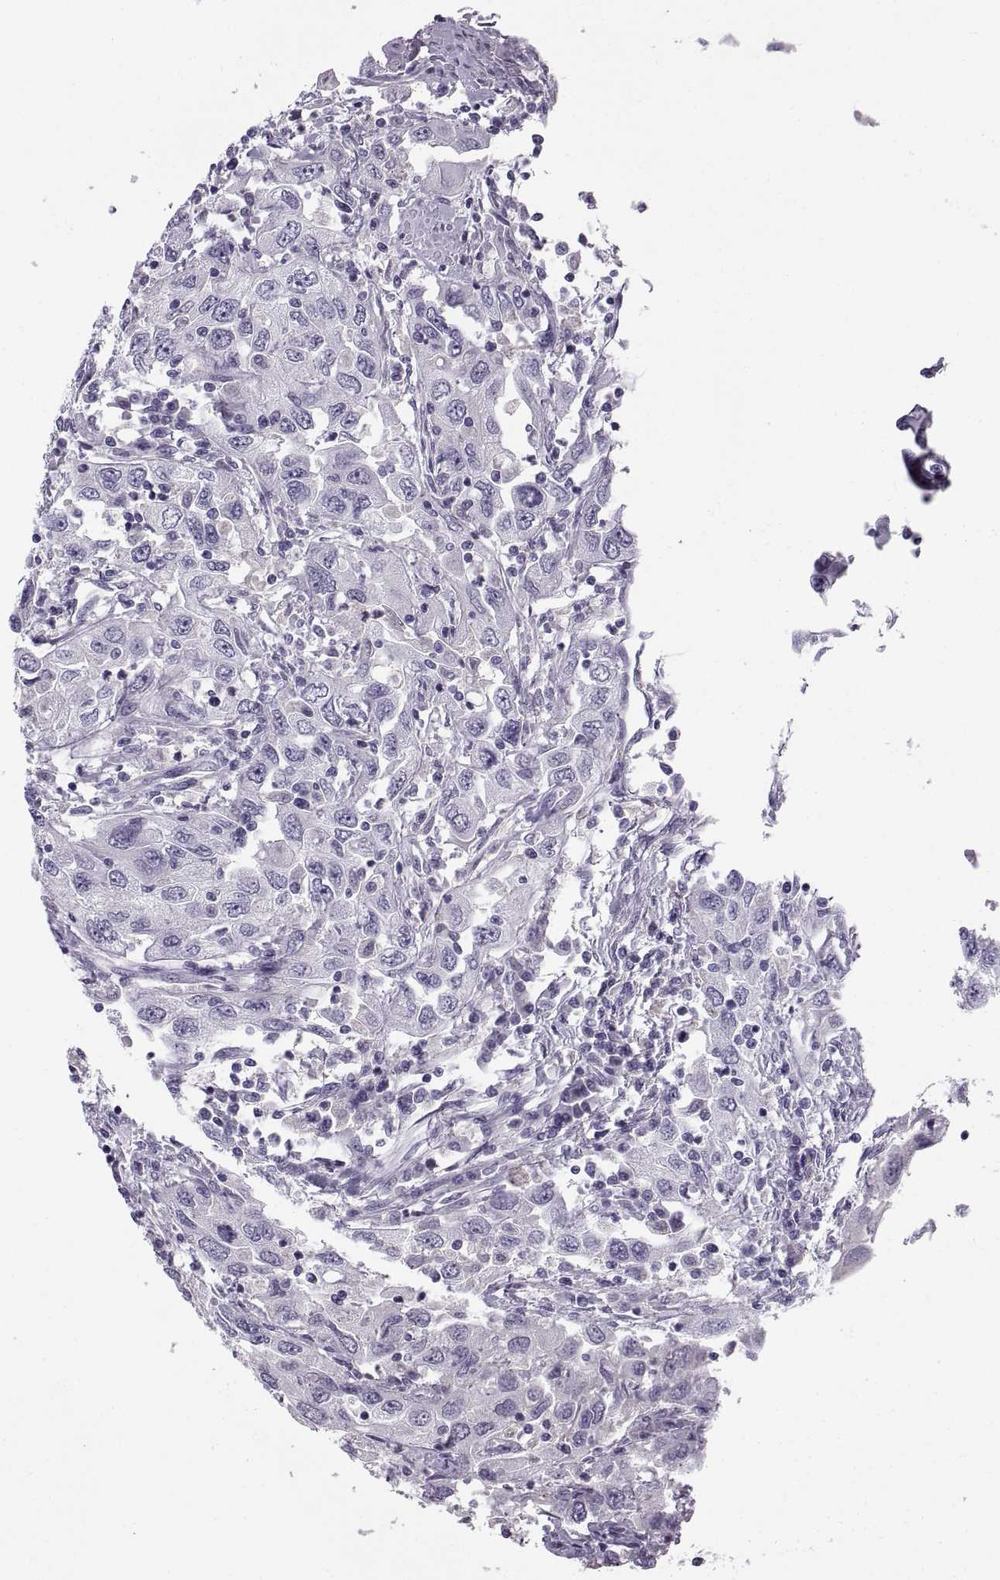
{"staining": {"intensity": "negative", "quantity": "none", "location": "none"}, "tissue": "urothelial cancer", "cell_type": "Tumor cells", "image_type": "cancer", "snomed": [{"axis": "morphology", "description": "Urothelial carcinoma, High grade"}, {"axis": "topography", "description": "Urinary bladder"}], "caption": "This is an immunohistochemistry (IHC) photomicrograph of human high-grade urothelial carcinoma. There is no positivity in tumor cells.", "gene": "CALCR", "patient": {"sex": "male", "age": 76}}